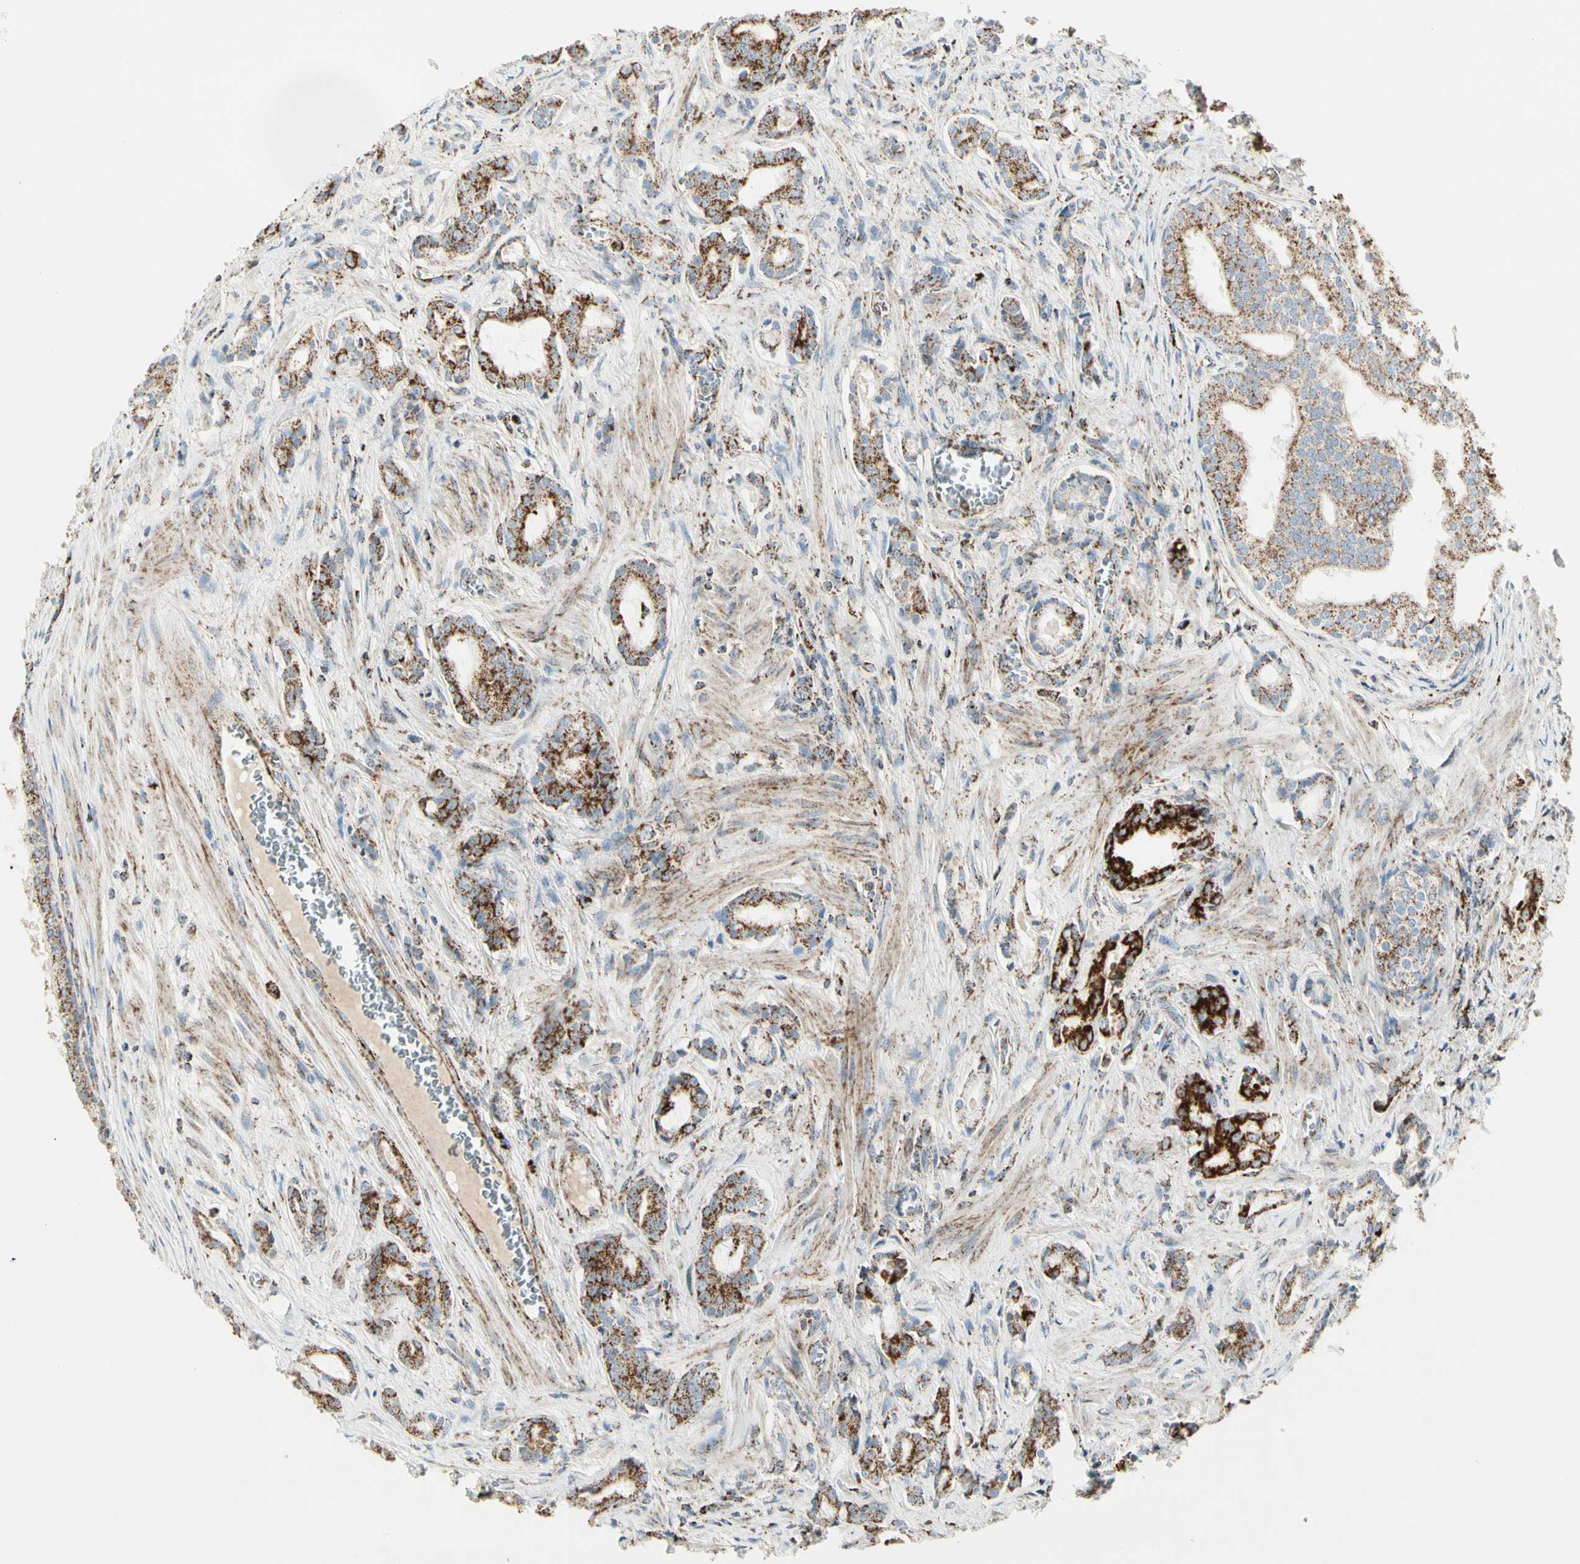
{"staining": {"intensity": "strong", "quantity": ">75%", "location": "cytoplasmic/membranous"}, "tissue": "prostate cancer", "cell_type": "Tumor cells", "image_type": "cancer", "snomed": [{"axis": "morphology", "description": "Adenocarcinoma, Low grade"}, {"axis": "topography", "description": "Prostate"}], "caption": "Prostate cancer was stained to show a protein in brown. There is high levels of strong cytoplasmic/membranous staining in approximately >75% of tumor cells. (brown staining indicates protein expression, while blue staining denotes nuclei).", "gene": "ME2", "patient": {"sex": "male", "age": 58}}